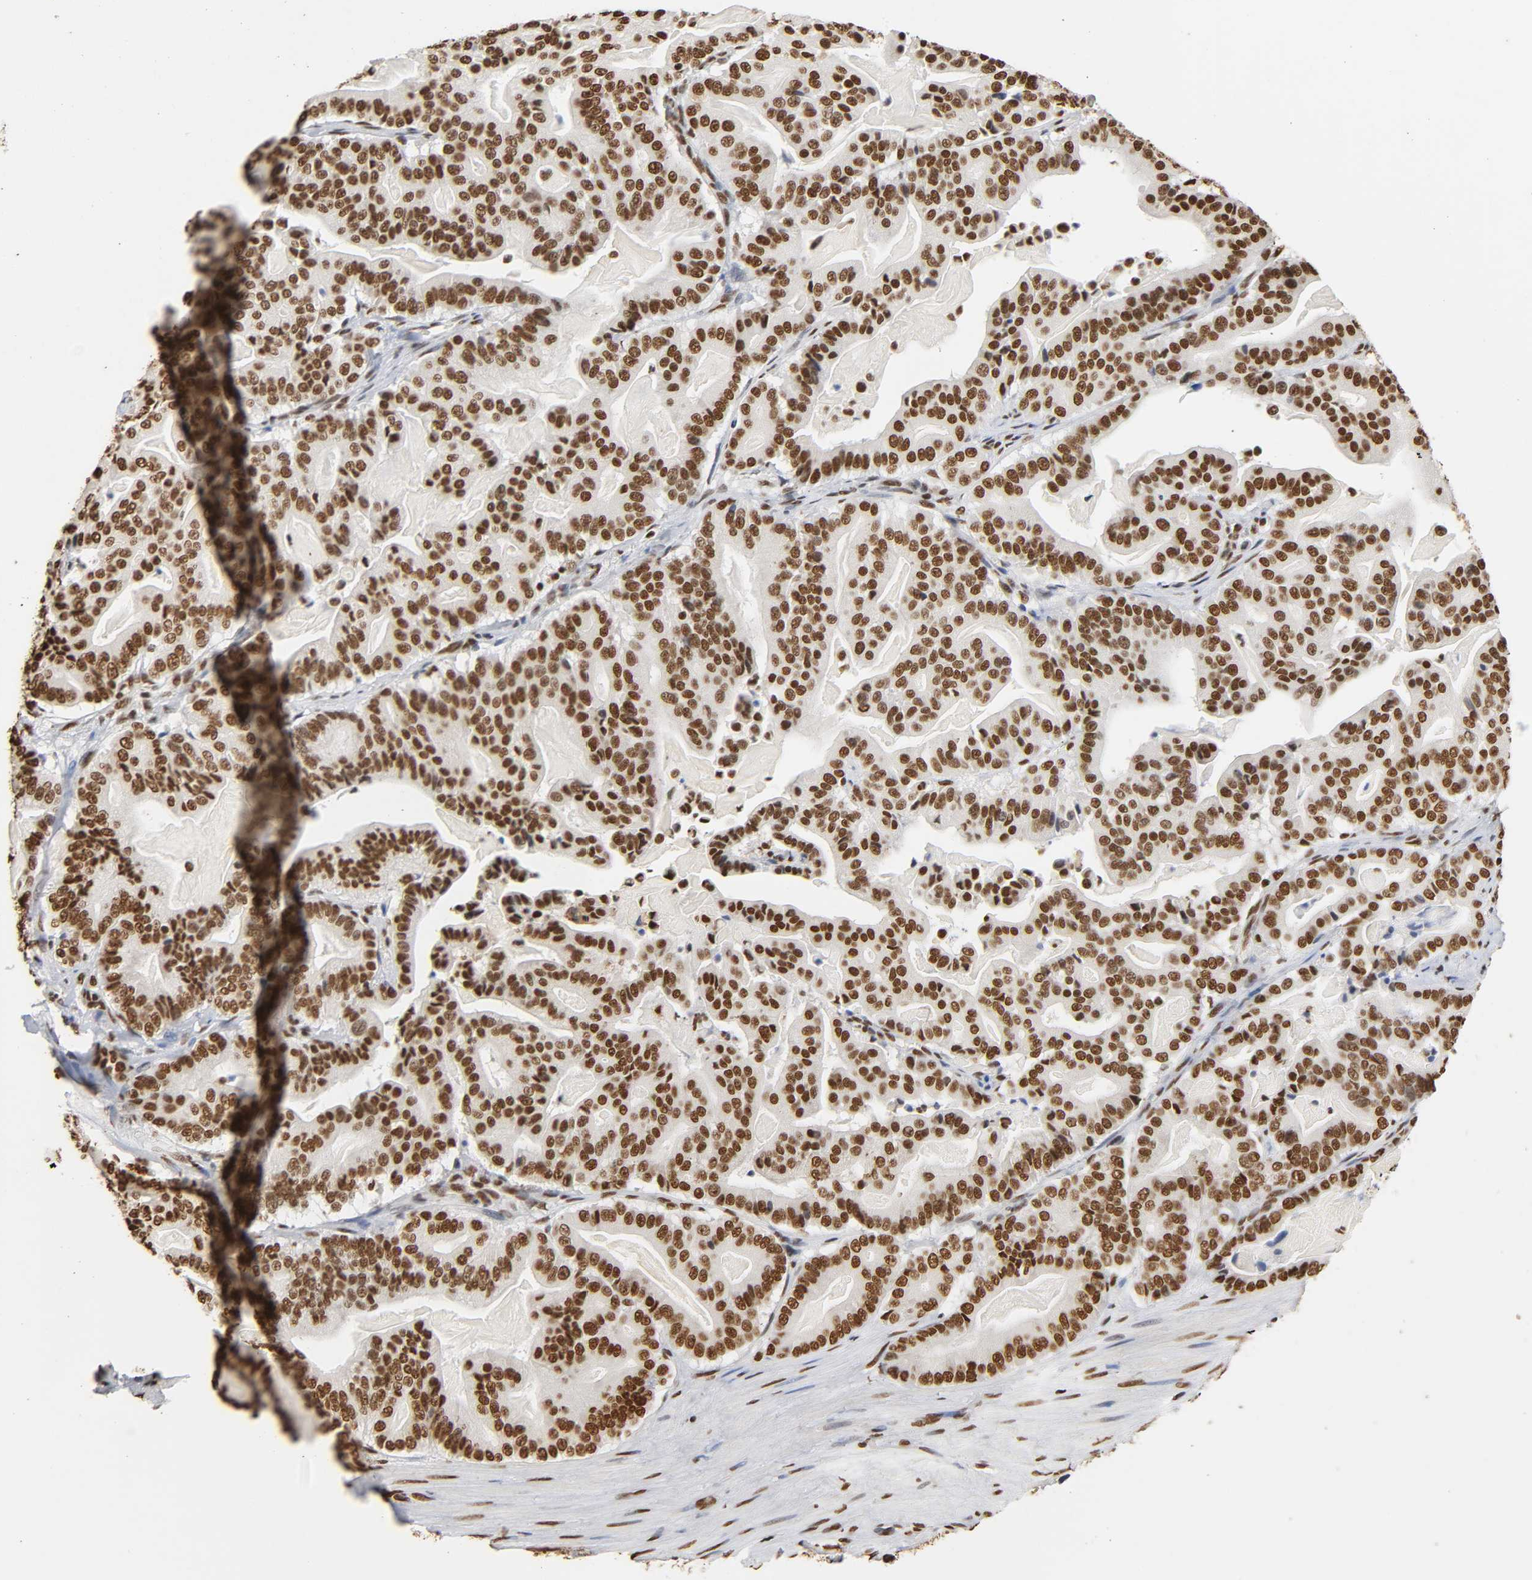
{"staining": {"intensity": "strong", "quantity": ">75%", "location": "nuclear"}, "tissue": "pancreatic cancer", "cell_type": "Tumor cells", "image_type": "cancer", "snomed": [{"axis": "morphology", "description": "Adenocarcinoma, NOS"}, {"axis": "topography", "description": "Pancreas"}], "caption": "IHC of human pancreatic cancer exhibits high levels of strong nuclear staining in approximately >75% of tumor cells.", "gene": "HNRNPC", "patient": {"sex": "male", "age": 63}}